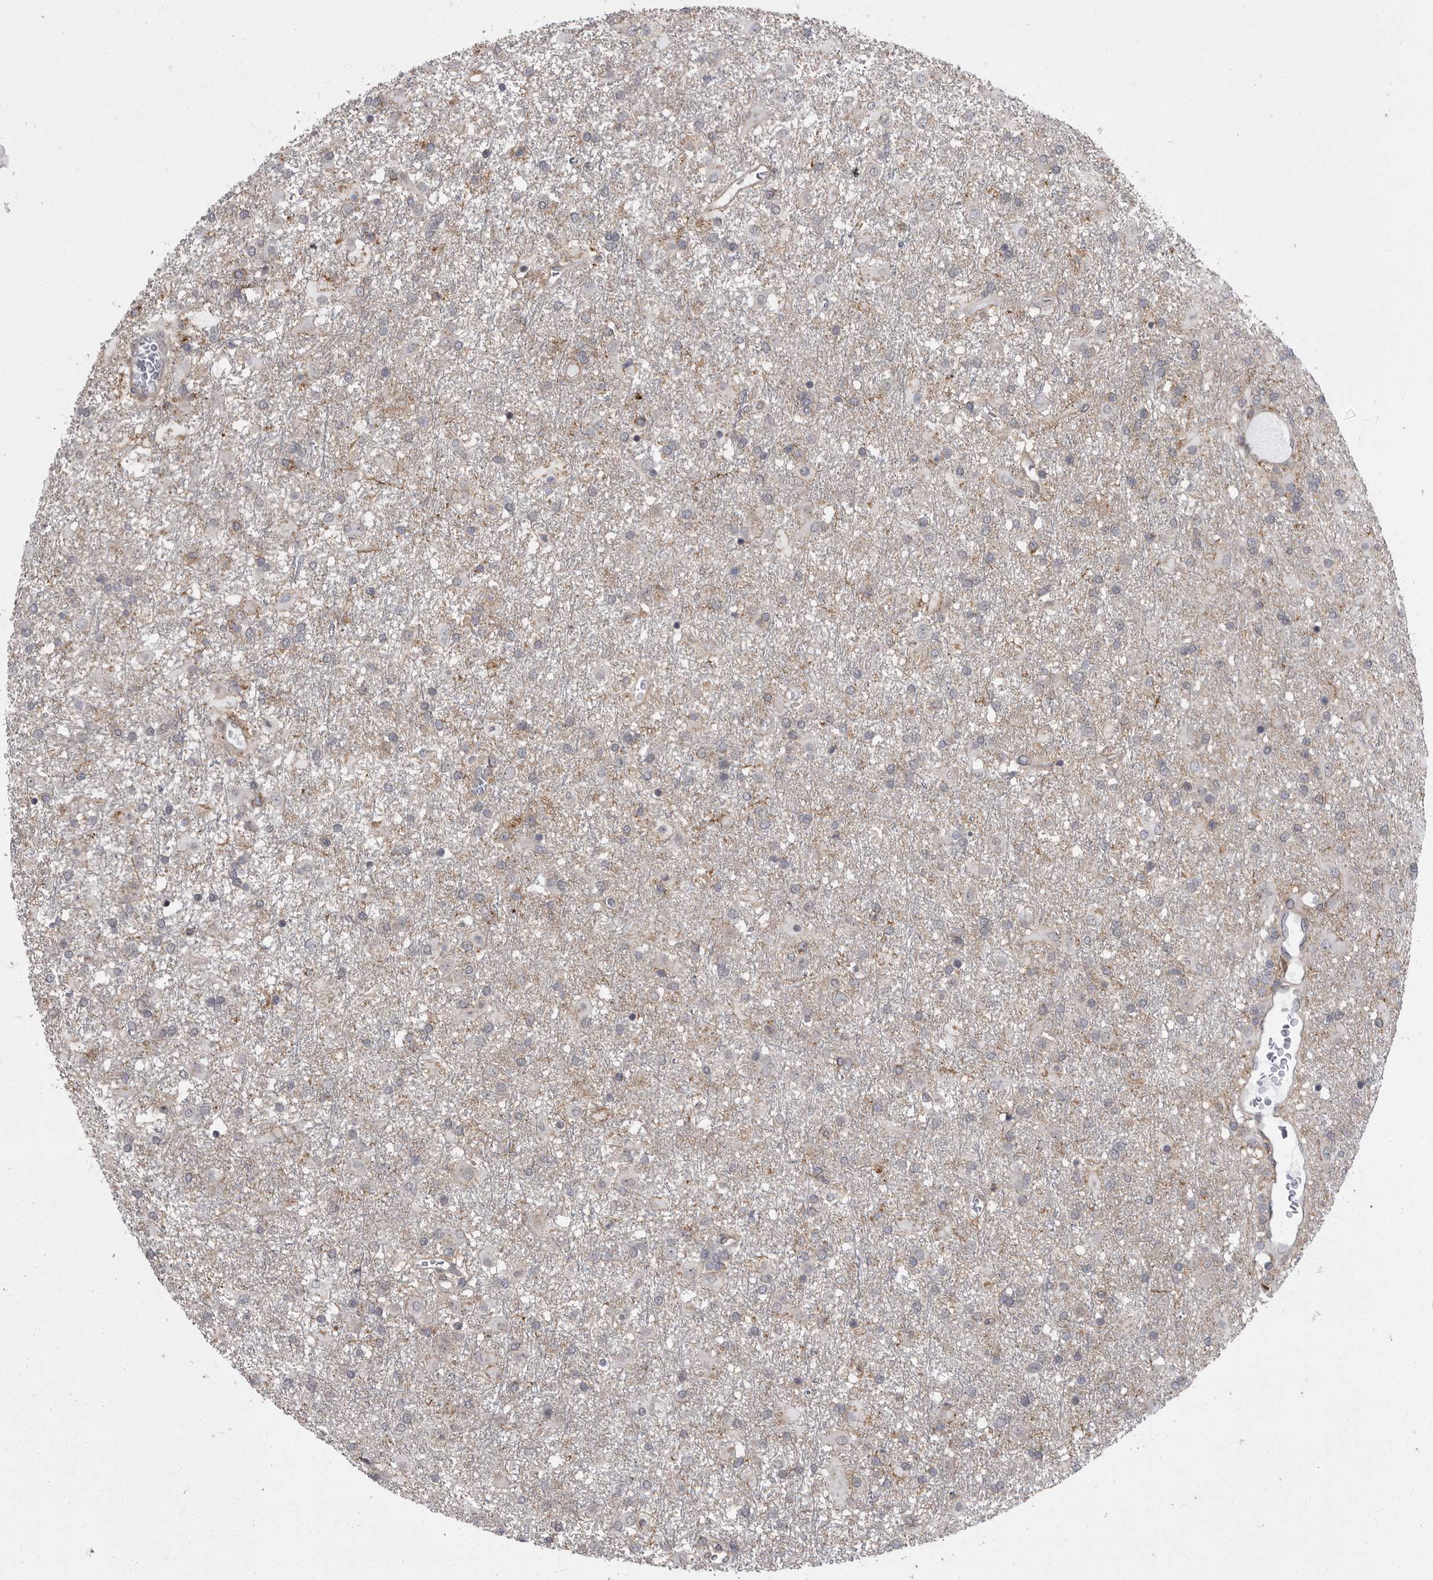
{"staining": {"intensity": "negative", "quantity": "none", "location": "none"}, "tissue": "glioma", "cell_type": "Tumor cells", "image_type": "cancer", "snomed": [{"axis": "morphology", "description": "Glioma, malignant, Low grade"}, {"axis": "topography", "description": "Brain"}], "caption": "The photomicrograph shows no staining of tumor cells in glioma.", "gene": "ABL1", "patient": {"sex": "male", "age": 65}}